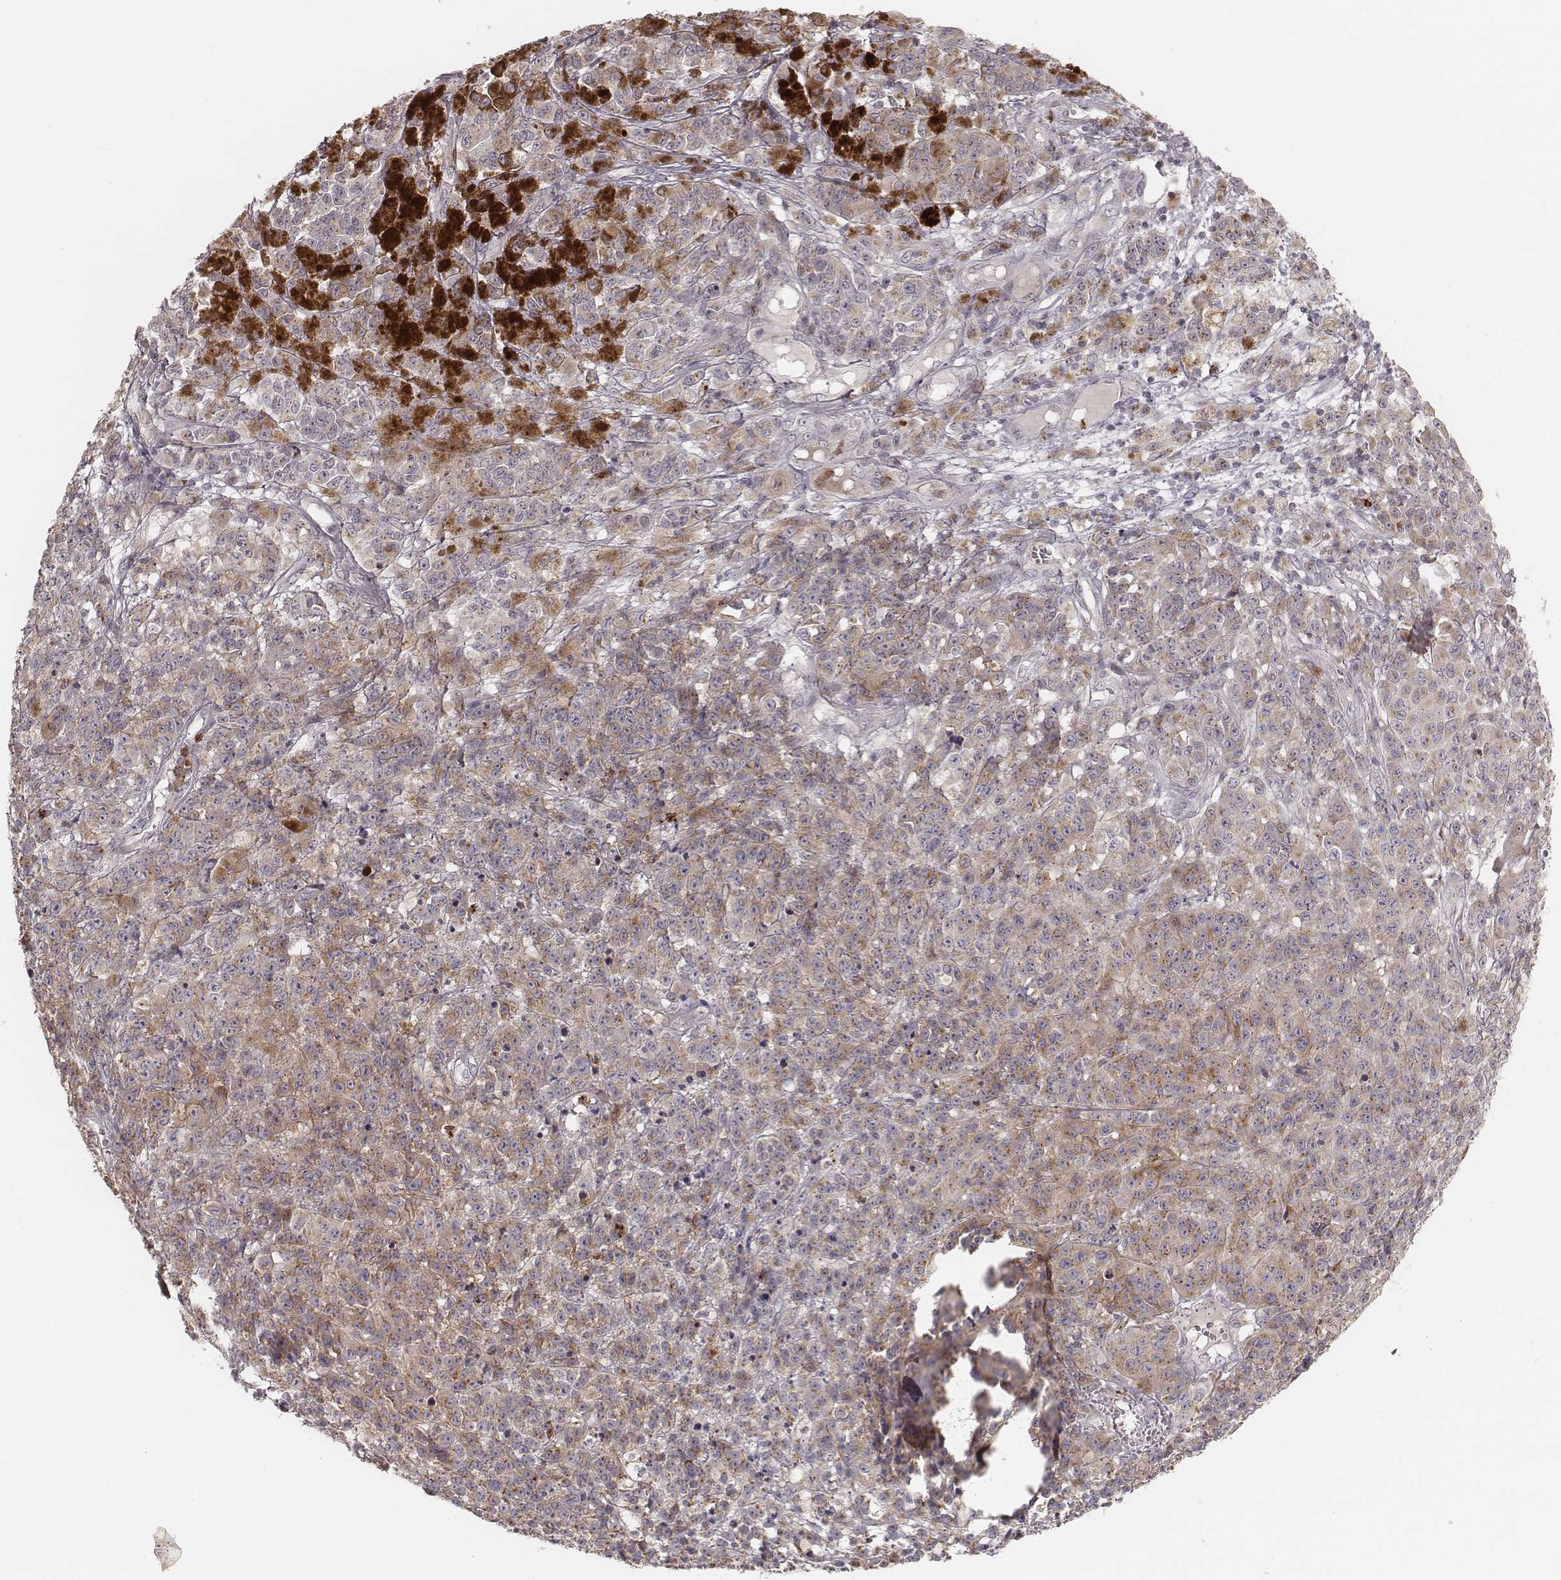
{"staining": {"intensity": "moderate", "quantity": ">75%", "location": "cytoplasmic/membranous"}, "tissue": "melanoma", "cell_type": "Tumor cells", "image_type": "cancer", "snomed": [{"axis": "morphology", "description": "Malignant melanoma, NOS"}, {"axis": "topography", "description": "Skin"}], "caption": "This photomicrograph reveals immunohistochemistry (IHC) staining of human malignant melanoma, with medium moderate cytoplasmic/membranous staining in approximately >75% of tumor cells.", "gene": "ABCA7", "patient": {"sex": "female", "age": 58}}